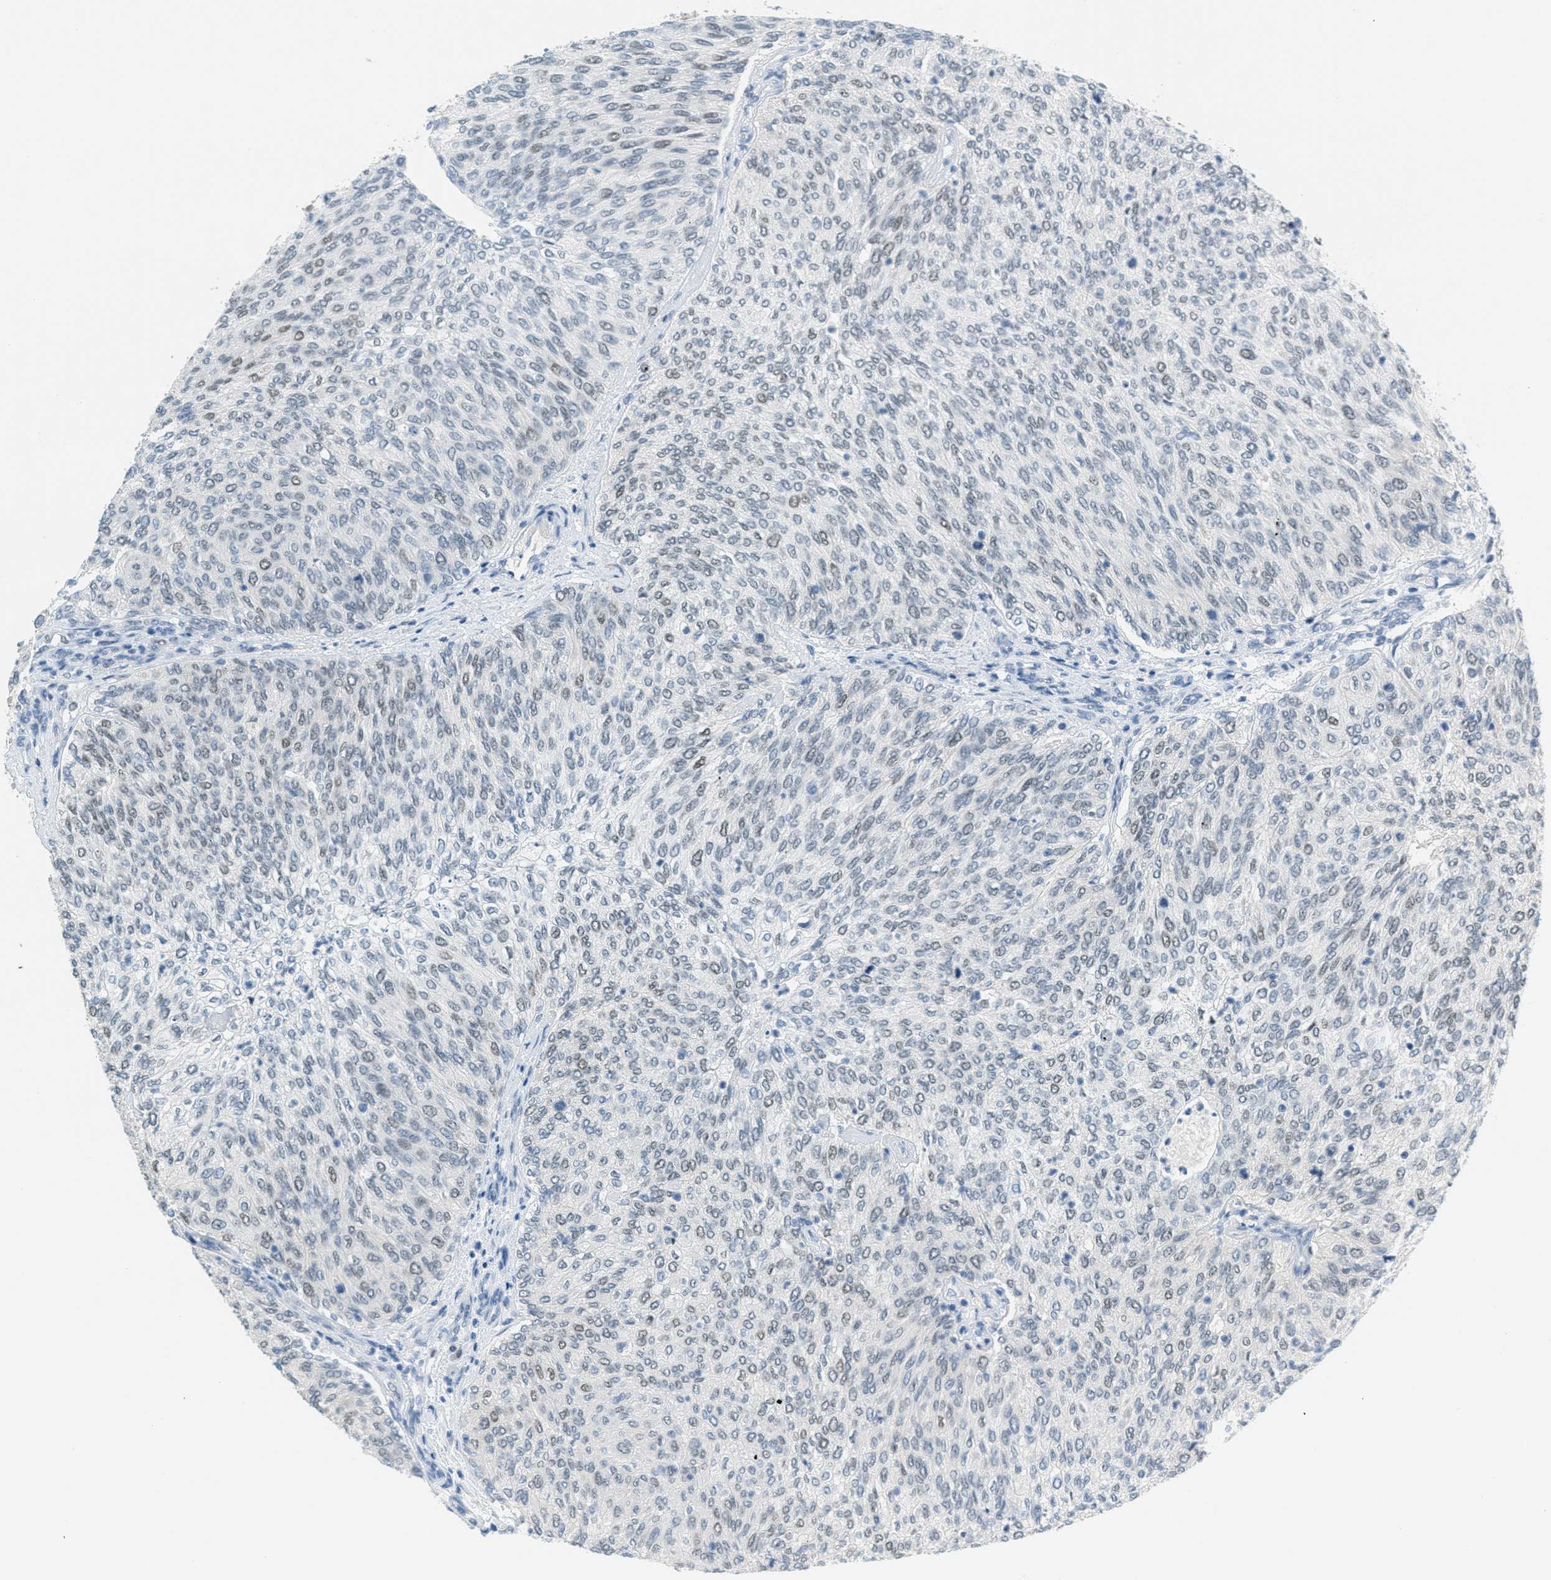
{"staining": {"intensity": "negative", "quantity": "none", "location": "none"}, "tissue": "urothelial cancer", "cell_type": "Tumor cells", "image_type": "cancer", "snomed": [{"axis": "morphology", "description": "Urothelial carcinoma, Low grade"}, {"axis": "topography", "description": "Urinary bladder"}], "caption": "This is a micrograph of IHC staining of urothelial cancer, which shows no positivity in tumor cells.", "gene": "TCF3", "patient": {"sex": "female", "age": 79}}